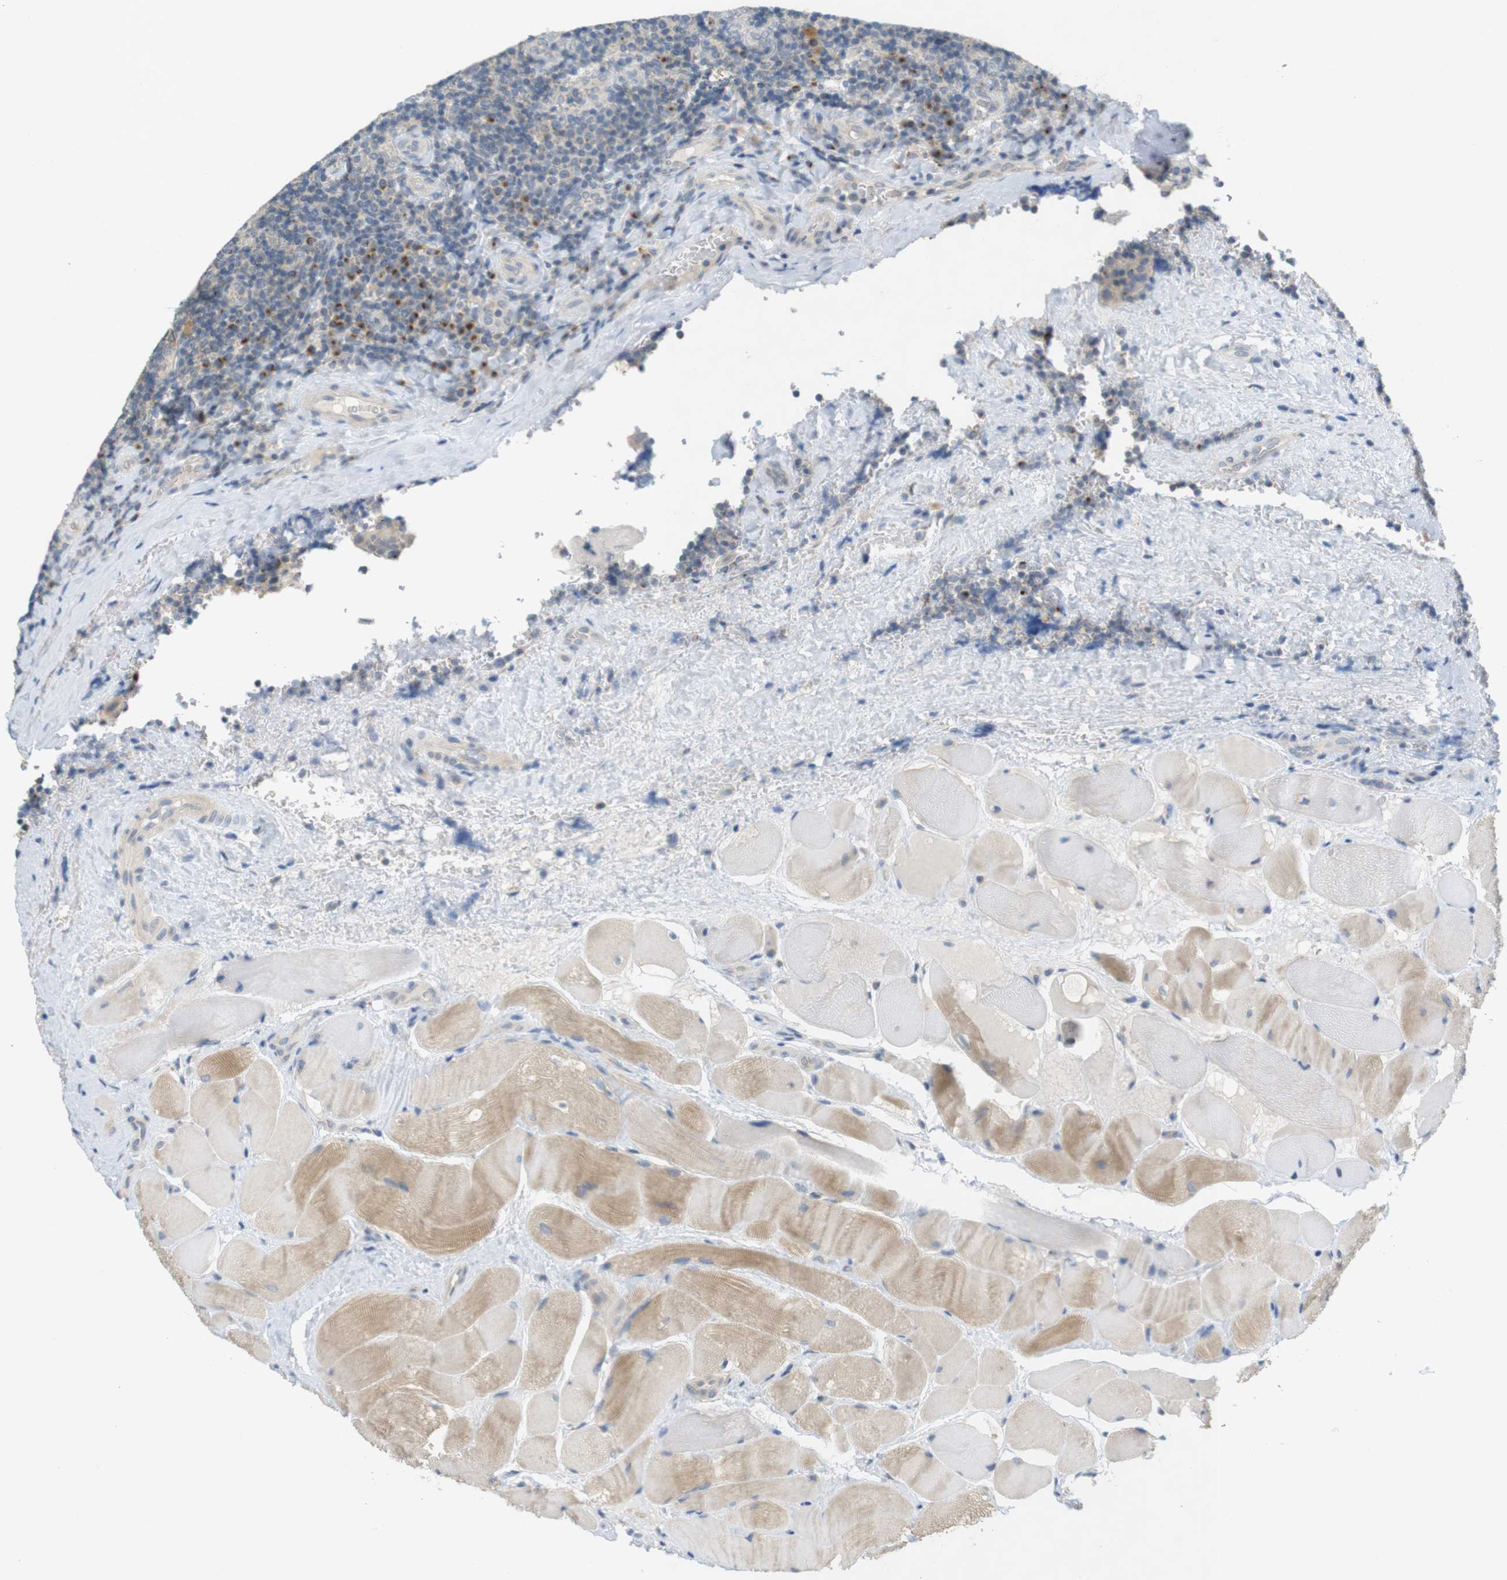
{"staining": {"intensity": "weak", "quantity": "25%-75%", "location": "cytoplasmic/membranous"}, "tissue": "tonsil", "cell_type": "Germinal center cells", "image_type": "normal", "snomed": [{"axis": "morphology", "description": "Normal tissue, NOS"}, {"axis": "topography", "description": "Tonsil"}], "caption": "Brown immunohistochemical staining in unremarkable tonsil demonstrates weak cytoplasmic/membranous expression in about 25%-75% of germinal center cells. Ihc stains the protein in brown and the nuclei are stained blue.", "gene": "YIPF3", "patient": {"sex": "male", "age": 17}}